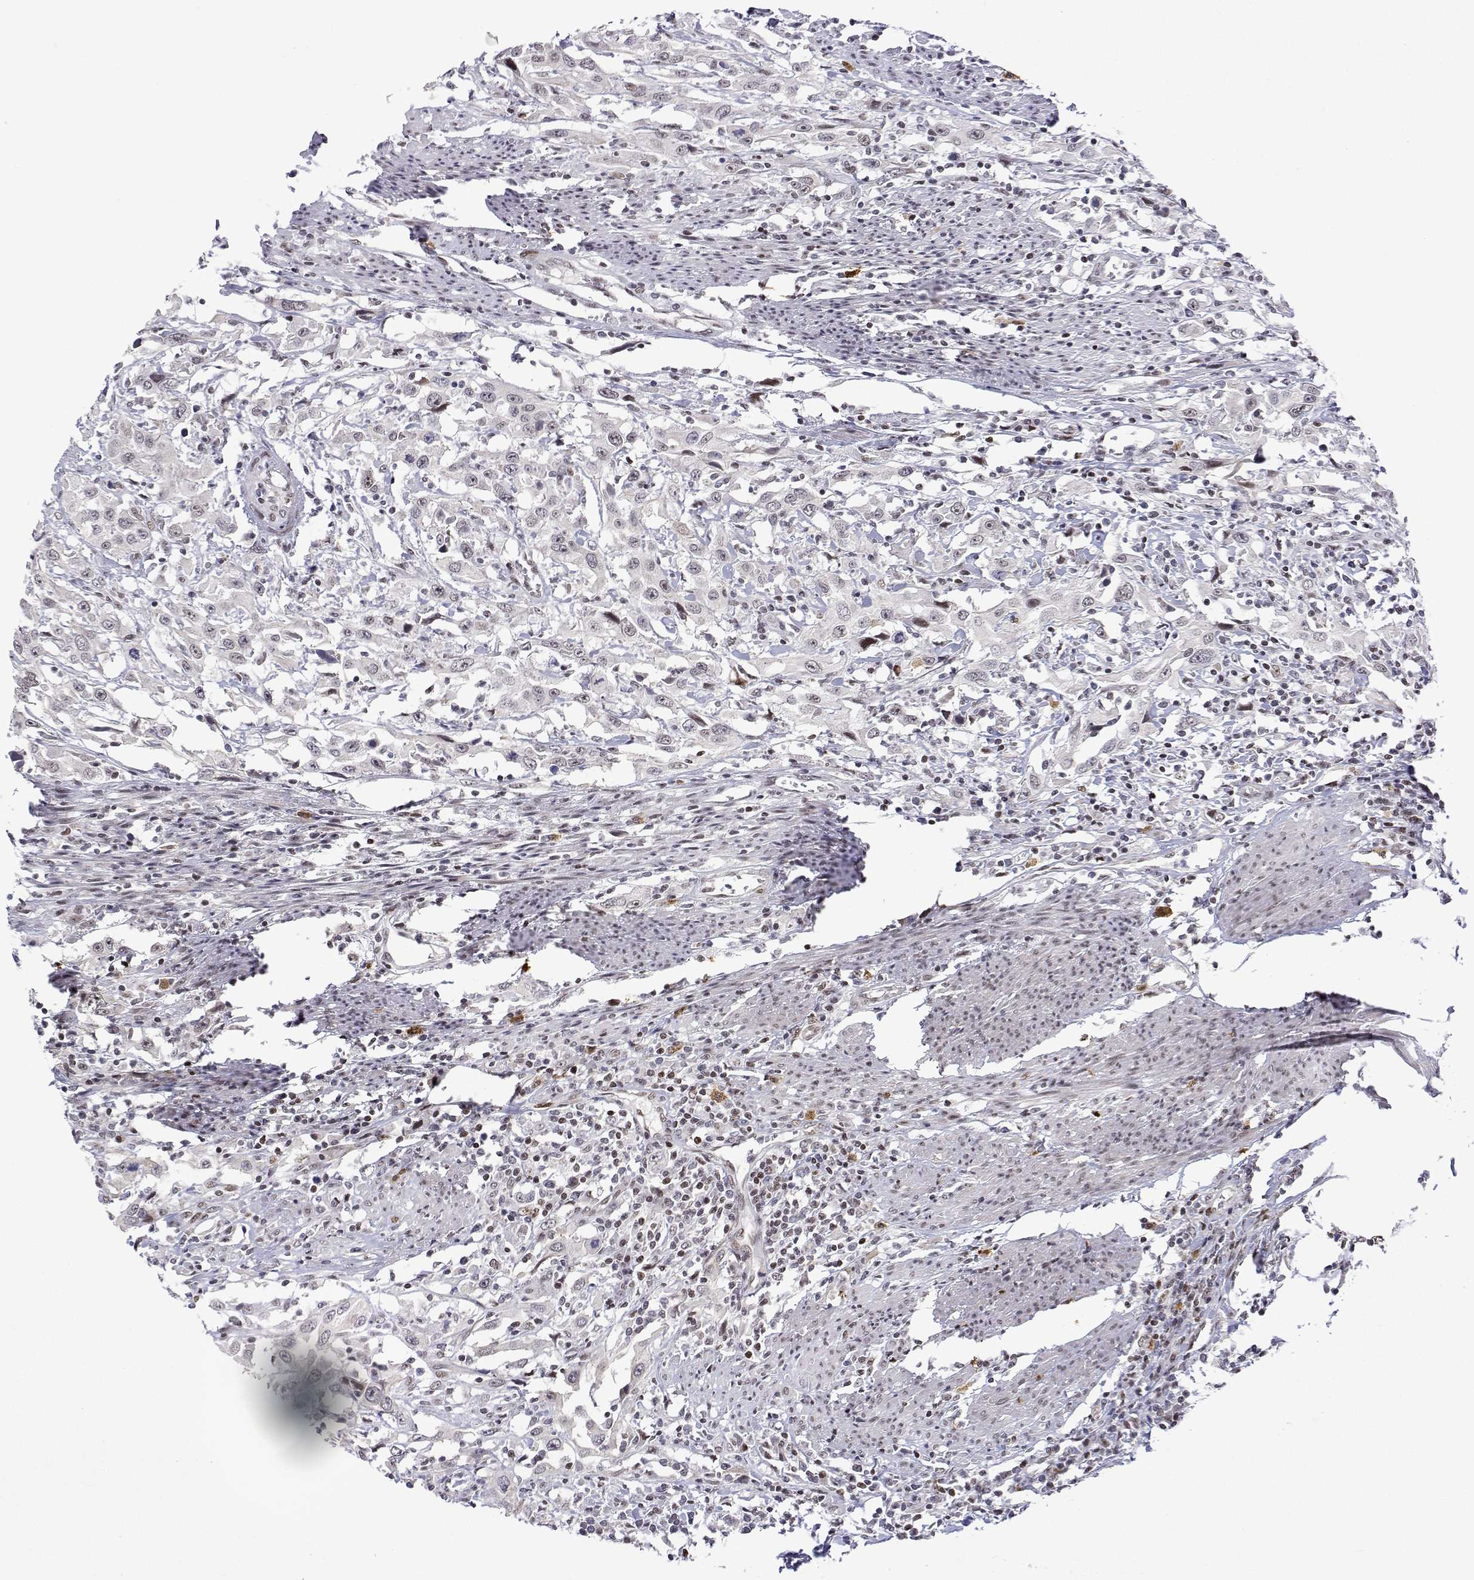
{"staining": {"intensity": "negative", "quantity": "none", "location": "none"}, "tissue": "urothelial cancer", "cell_type": "Tumor cells", "image_type": "cancer", "snomed": [{"axis": "morphology", "description": "Urothelial carcinoma, High grade"}, {"axis": "topography", "description": "Urinary bladder"}], "caption": "Immunohistochemistry (IHC) micrograph of urothelial cancer stained for a protein (brown), which shows no staining in tumor cells.", "gene": "XPC", "patient": {"sex": "male", "age": 61}}